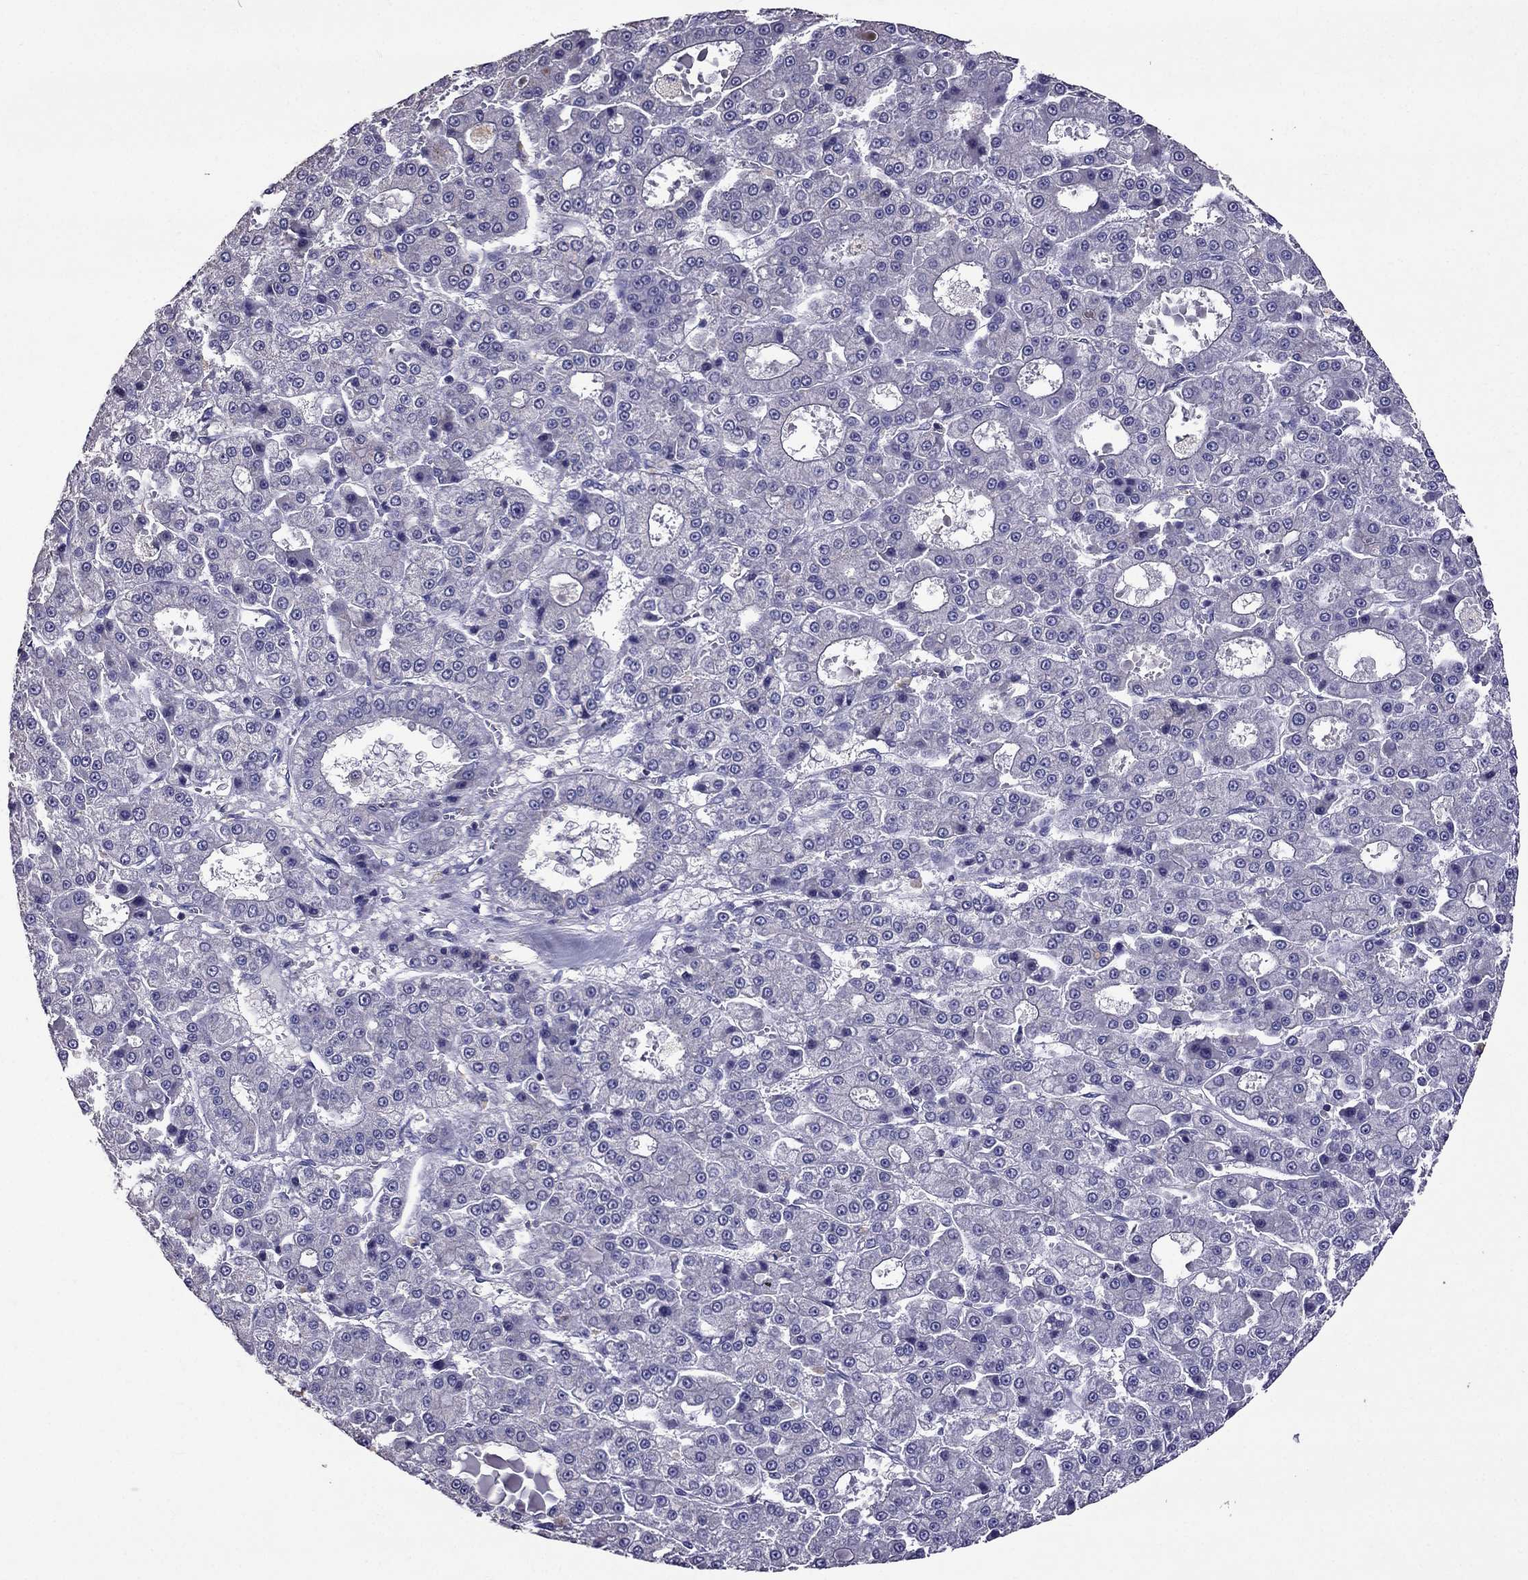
{"staining": {"intensity": "negative", "quantity": "none", "location": "none"}, "tissue": "liver cancer", "cell_type": "Tumor cells", "image_type": "cancer", "snomed": [{"axis": "morphology", "description": "Carcinoma, Hepatocellular, NOS"}, {"axis": "topography", "description": "Liver"}], "caption": "The immunohistochemistry image has no significant expression in tumor cells of liver cancer (hepatocellular carcinoma) tissue.", "gene": "NKX3-1", "patient": {"sex": "male", "age": 70}}